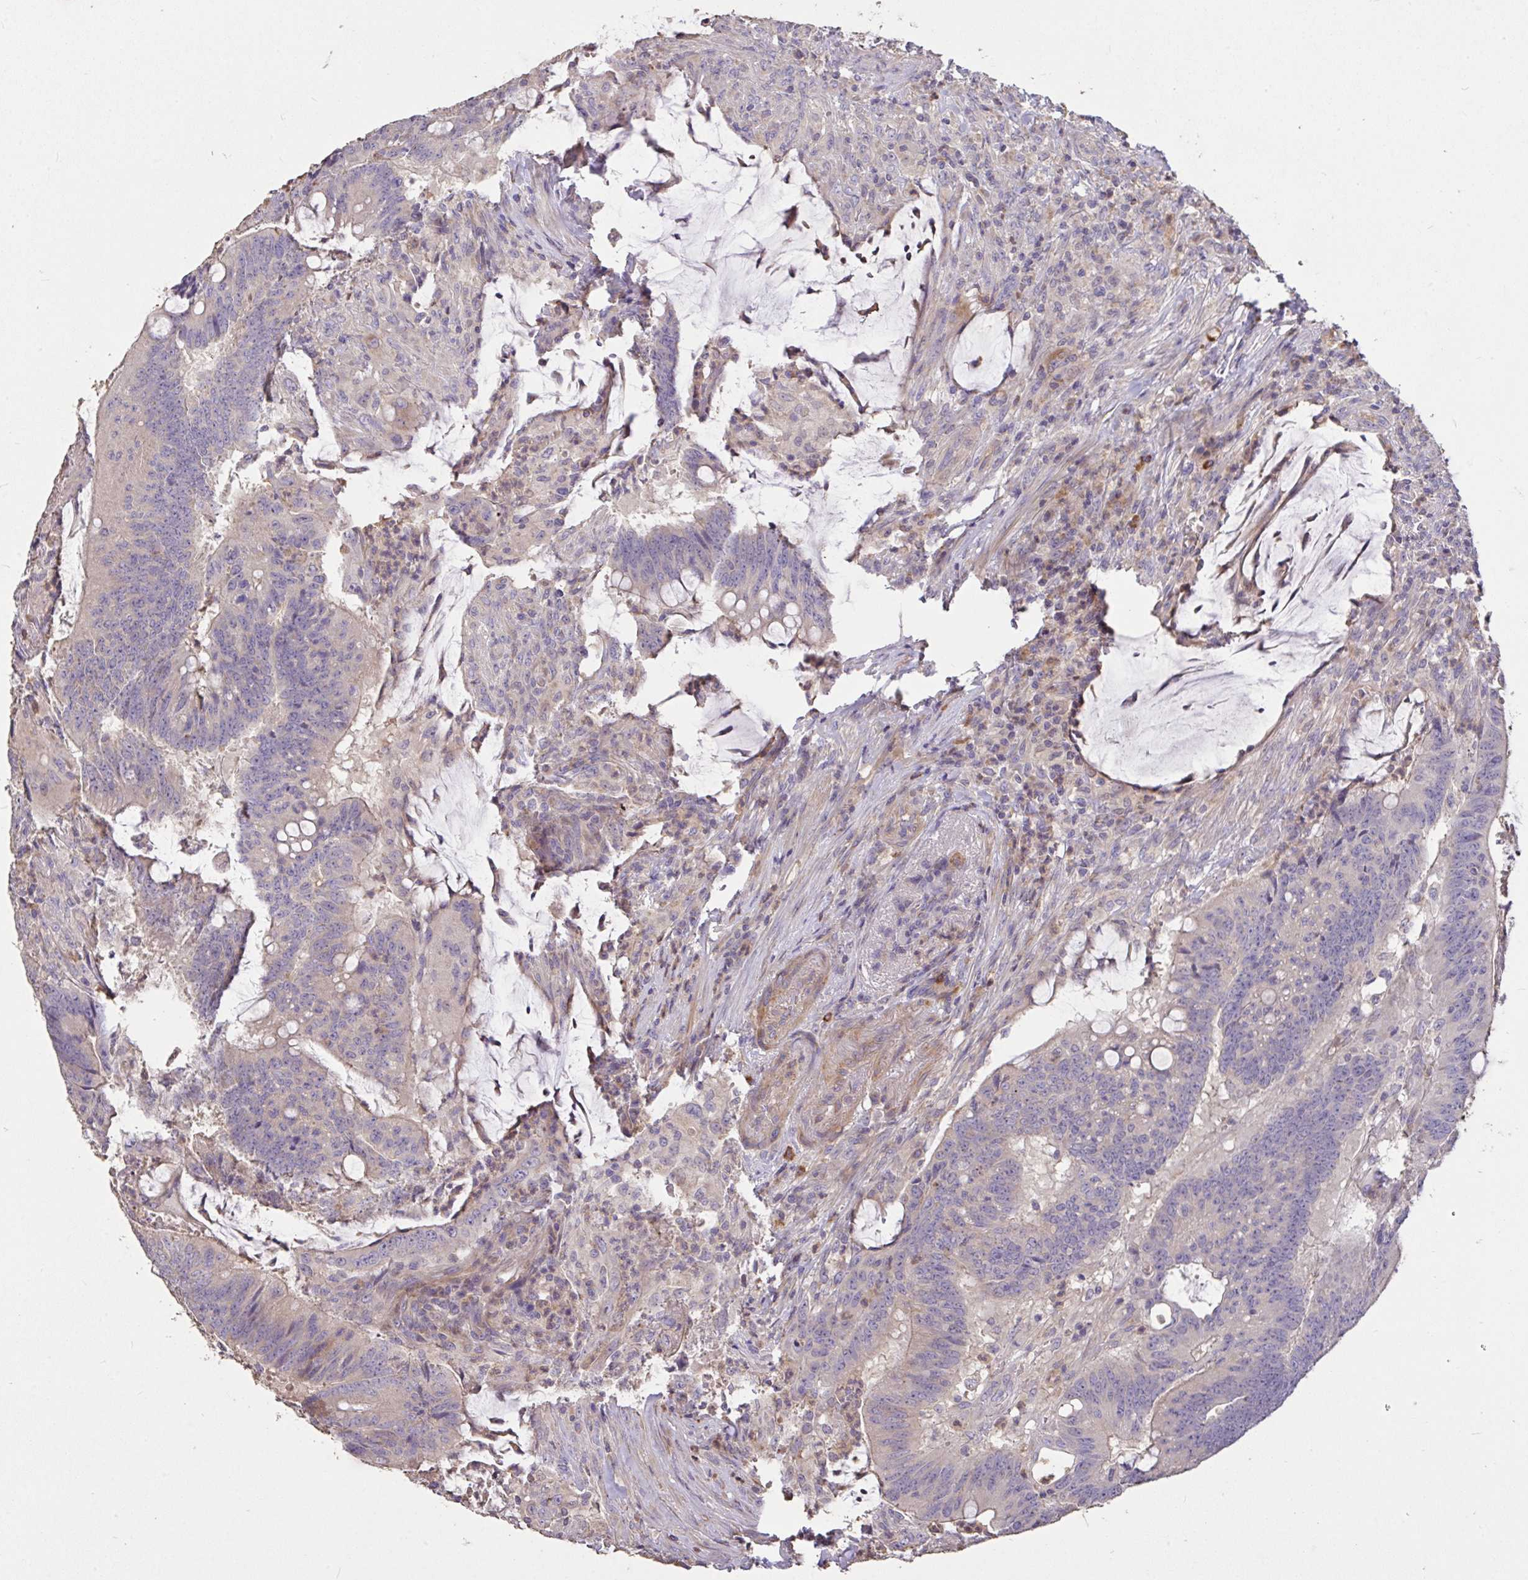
{"staining": {"intensity": "weak", "quantity": "25%-75%", "location": "cytoplasmic/membranous"}, "tissue": "colorectal cancer", "cell_type": "Tumor cells", "image_type": "cancer", "snomed": [{"axis": "morphology", "description": "Adenocarcinoma, NOS"}, {"axis": "topography", "description": "Colon"}], "caption": "High-magnification brightfield microscopy of colorectal cancer stained with DAB (3,3'-diaminobenzidine) (brown) and counterstained with hematoxylin (blue). tumor cells exhibit weak cytoplasmic/membranous expression is identified in about25%-75% of cells.", "gene": "FCER1A", "patient": {"sex": "female", "age": 87}}